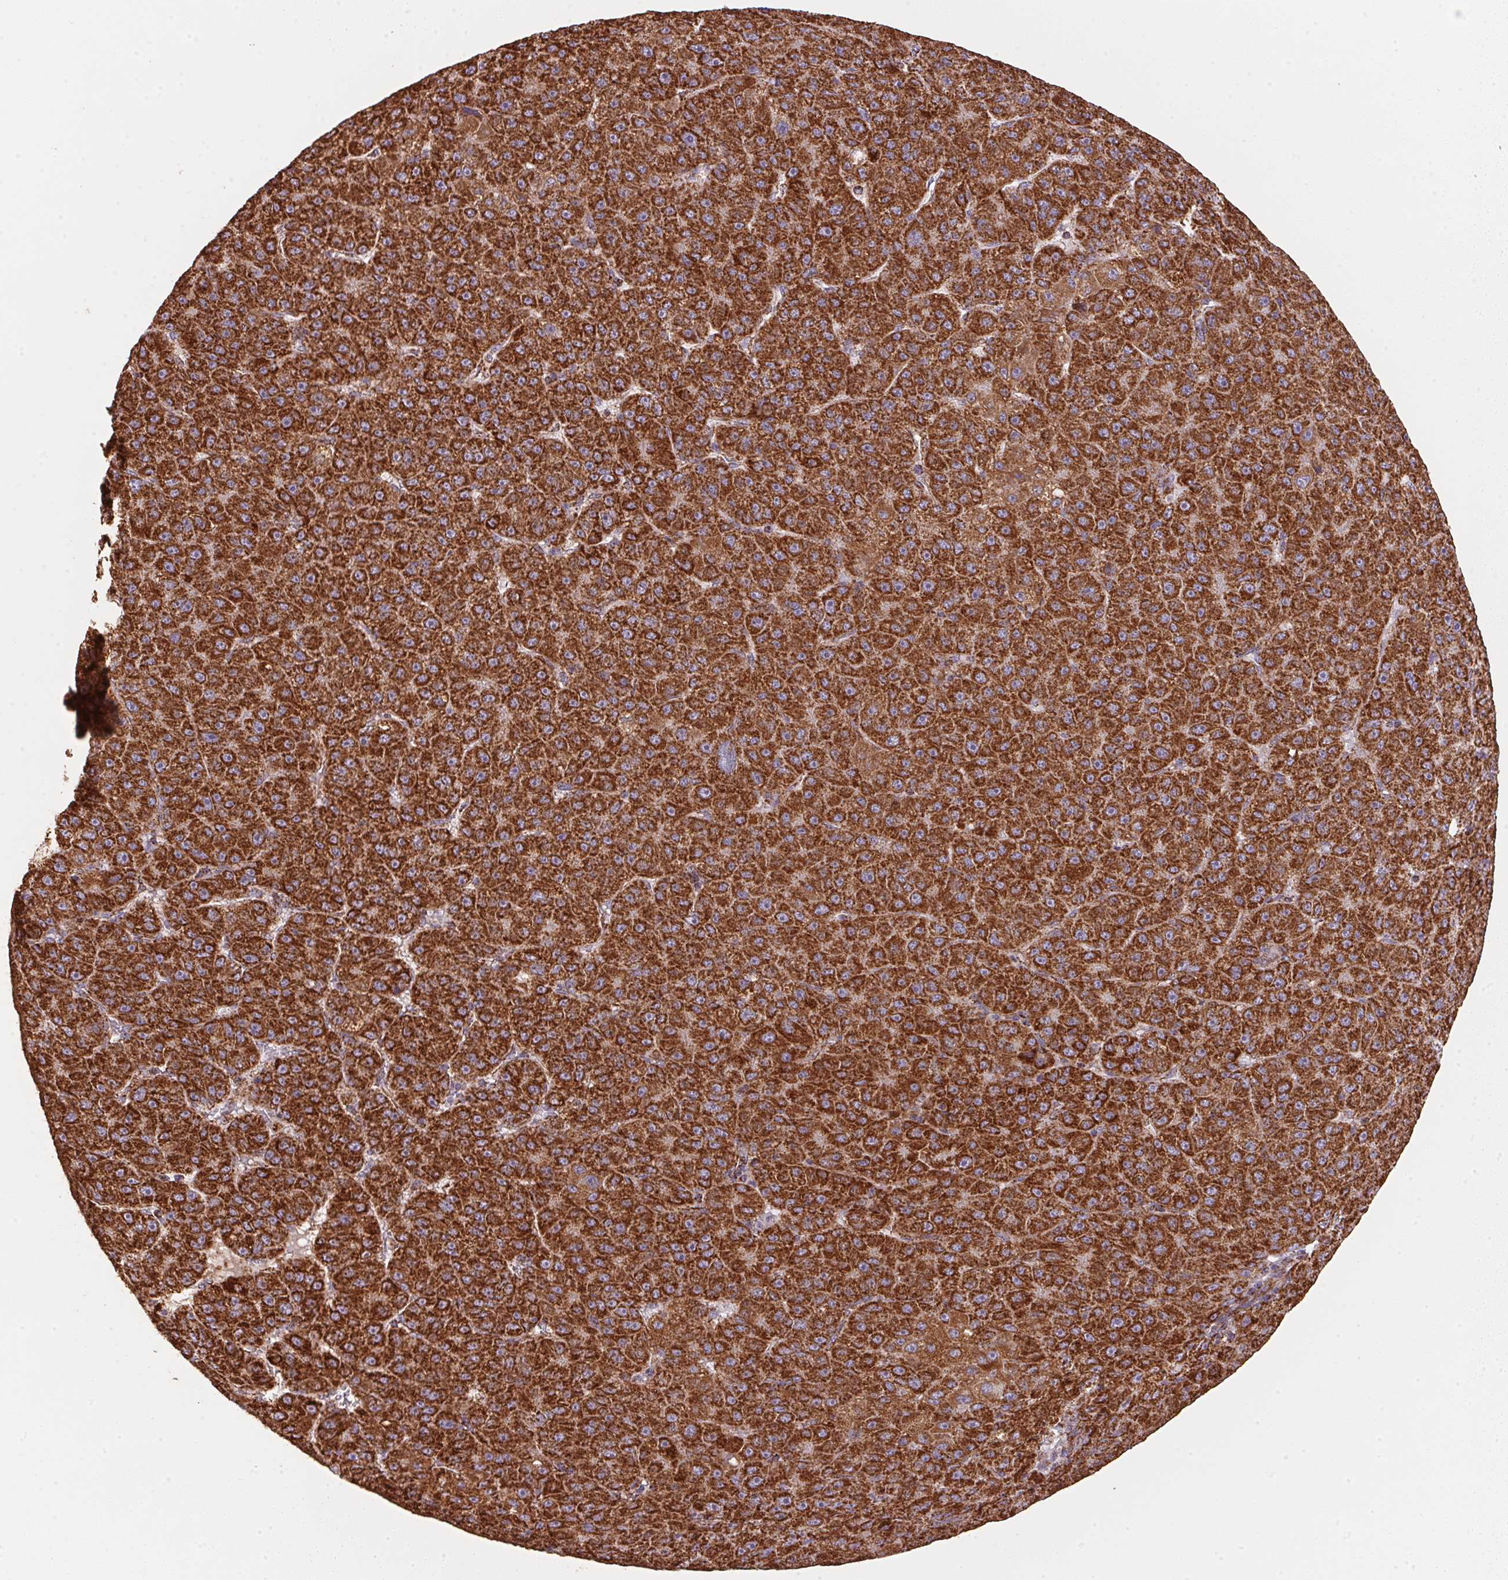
{"staining": {"intensity": "strong", "quantity": ">75%", "location": "cytoplasmic/membranous"}, "tissue": "liver cancer", "cell_type": "Tumor cells", "image_type": "cancer", "snomed": [{"axis": "morphology", "description": "Carcinoma, Hepatocellular, NOS"}, {"axis": "topography", "description": "Liver"}], "caption": "Strong cytoplasmic/membranous positivity for a protein is identified in approximately >75% of tumor cells of liver cancer (hepatocellular carcinoma) using immunohistochemistry (IHC).", "gene": "NDUFS2", "patient": {"sex": "male", "age": 67}}